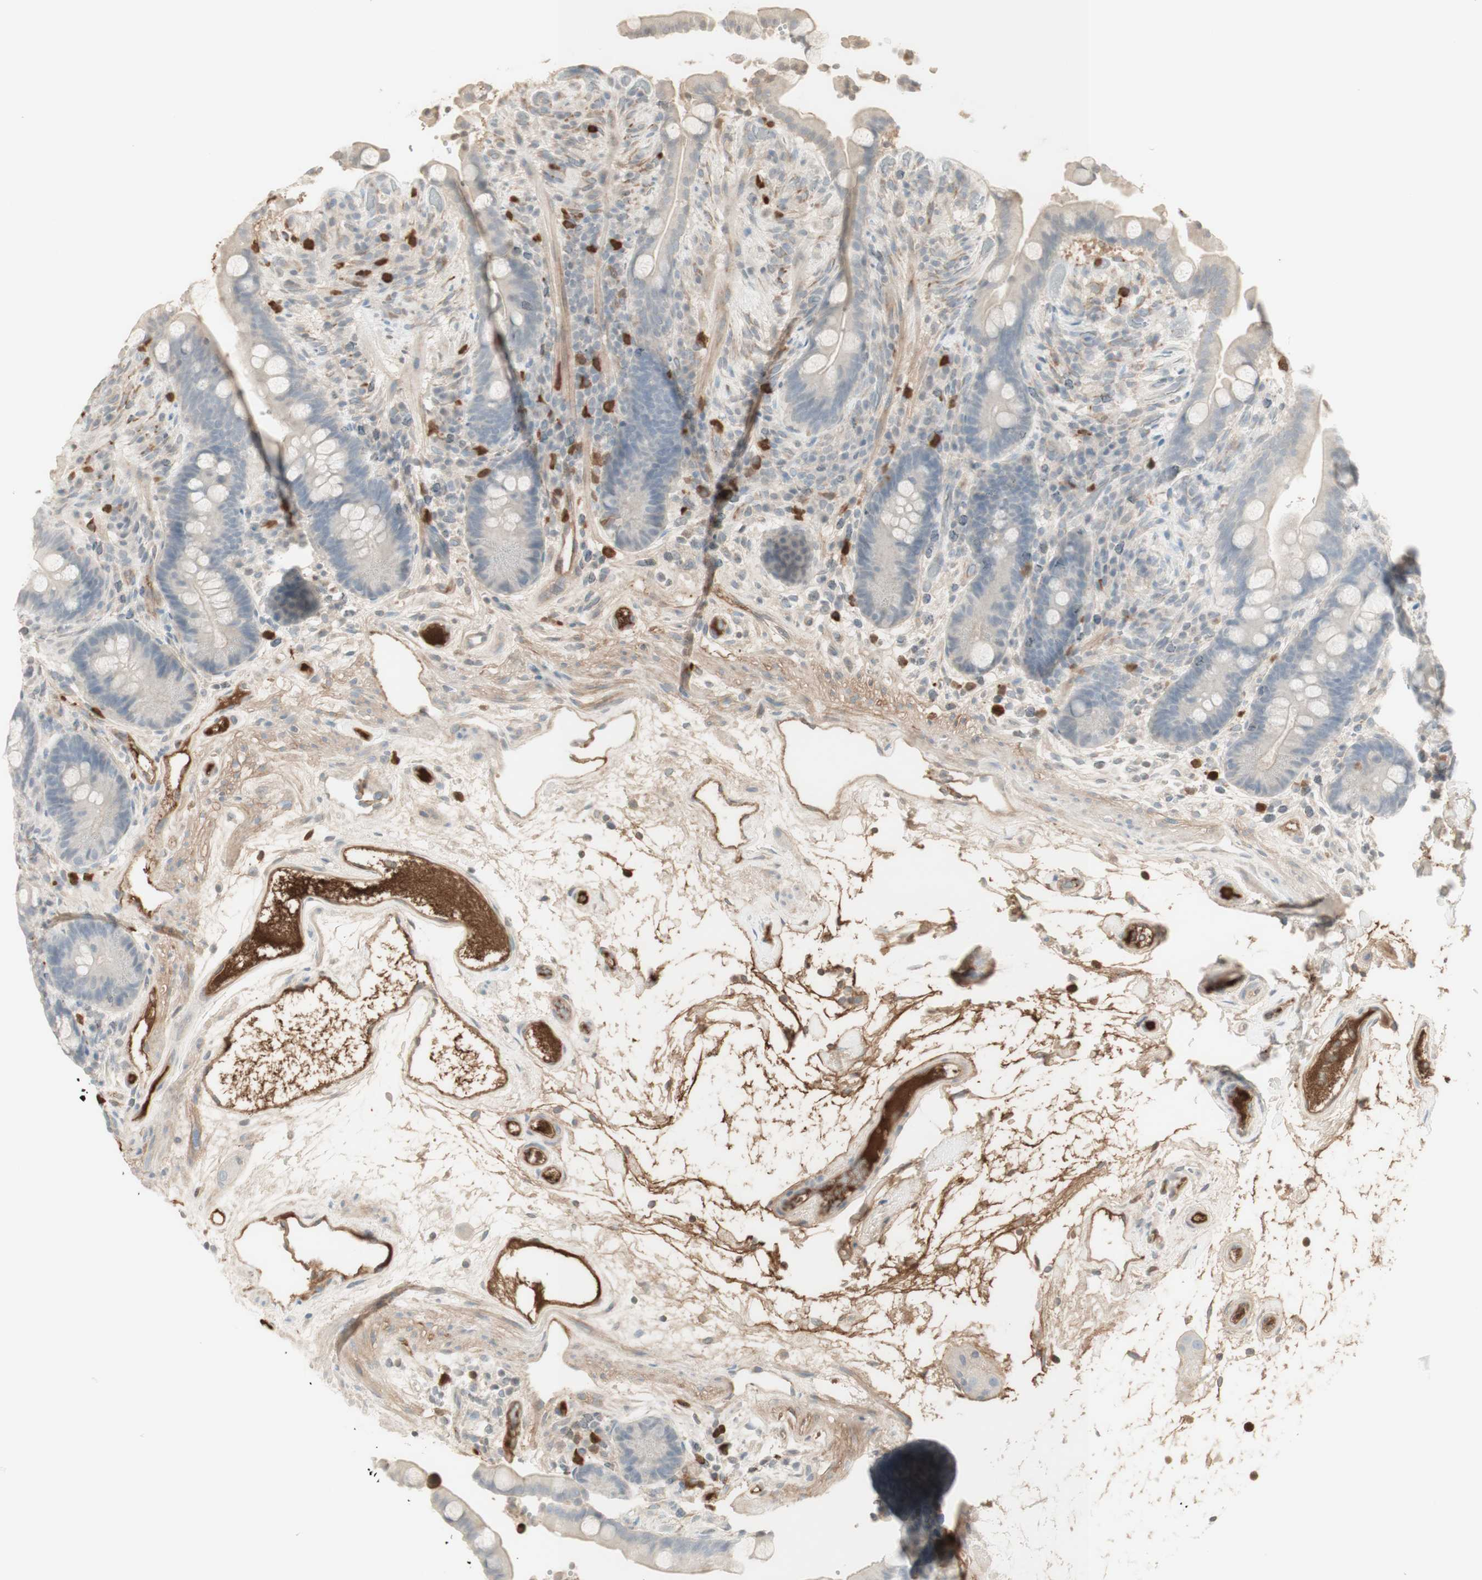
{"staining": {"intensity": "moderate", "quantity": ">75%", "location": "cytoplasmic/membranous"}, "tissue": "colon", "cell_type": "Endothelial cells", "image_type": "normal", "snomed": [{"axis": "morphology", "description": "Normal tissue, NOS"}, {"axis": "topography", "description": "Colon"}], "caption": "A medium amount of moderate cytoplasmic/membranous expression is seen in about >75% of endothelial cells in benign colon.", "gene": "NID1", "patient": {"sex": "male", "age": 73}}